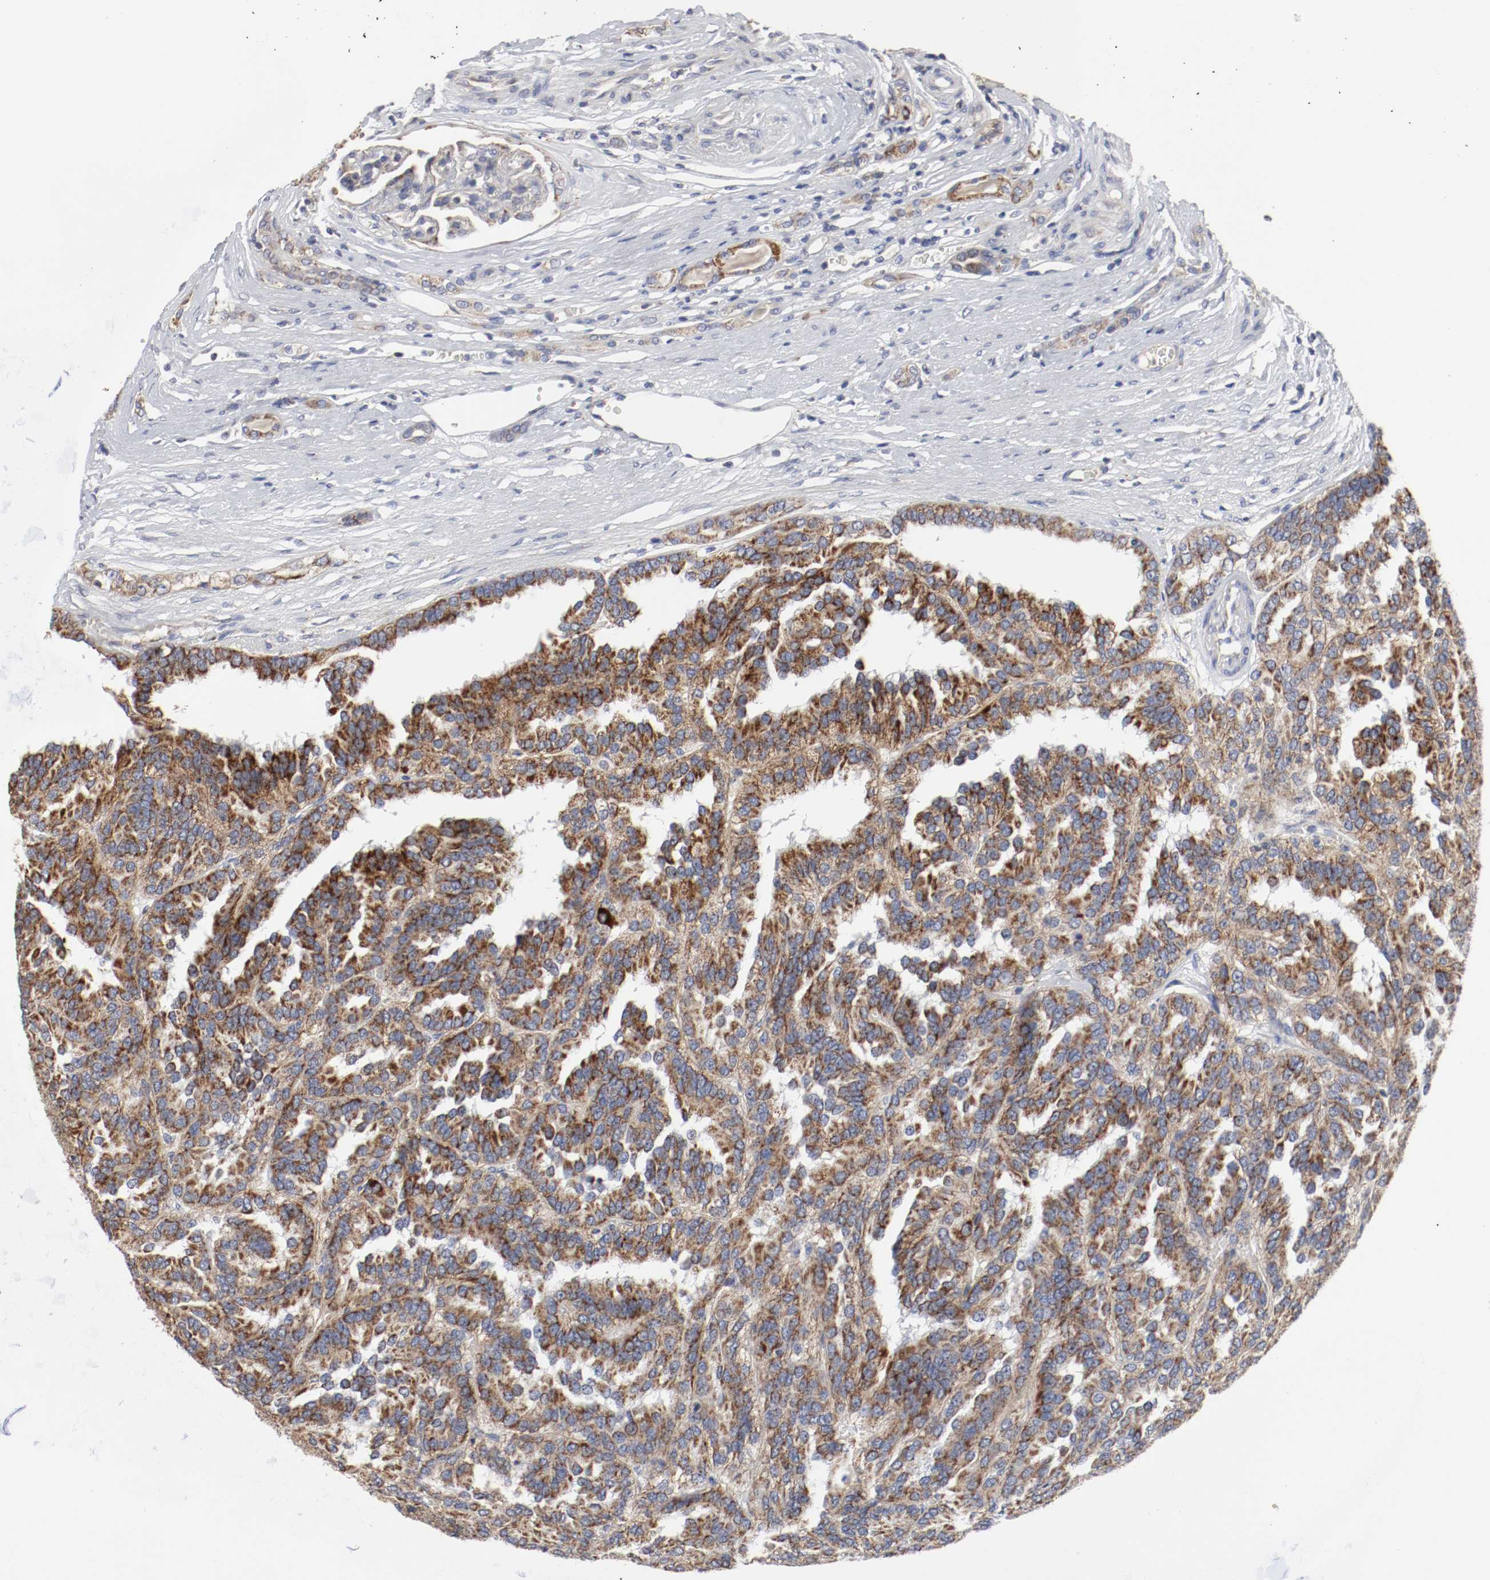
{"staining": {"intensity": "strong", "quantity": ">75%", "location": "cytoplasmic/membranous"}, "tissue": "renal cancer", "cell_type": "Tumor cells", "image_type": "cancer", "snomed": [{"axis": "morphology", "description": "Adenocarcinoma, NOS"}, {"axis": "topography", "description": "Kidney"}], "caption": "The micrograph demonstrates immunohistochemical staining of adenocarcinoma (renal). There is strong cytoplasmic/membranous staining is seen in about >75% of tumor cells. (Brightfield microscopy of DAB IHC at high magnification).", "gene": "AFG3L2", "patient": {"sex": "male", "age": 46}}